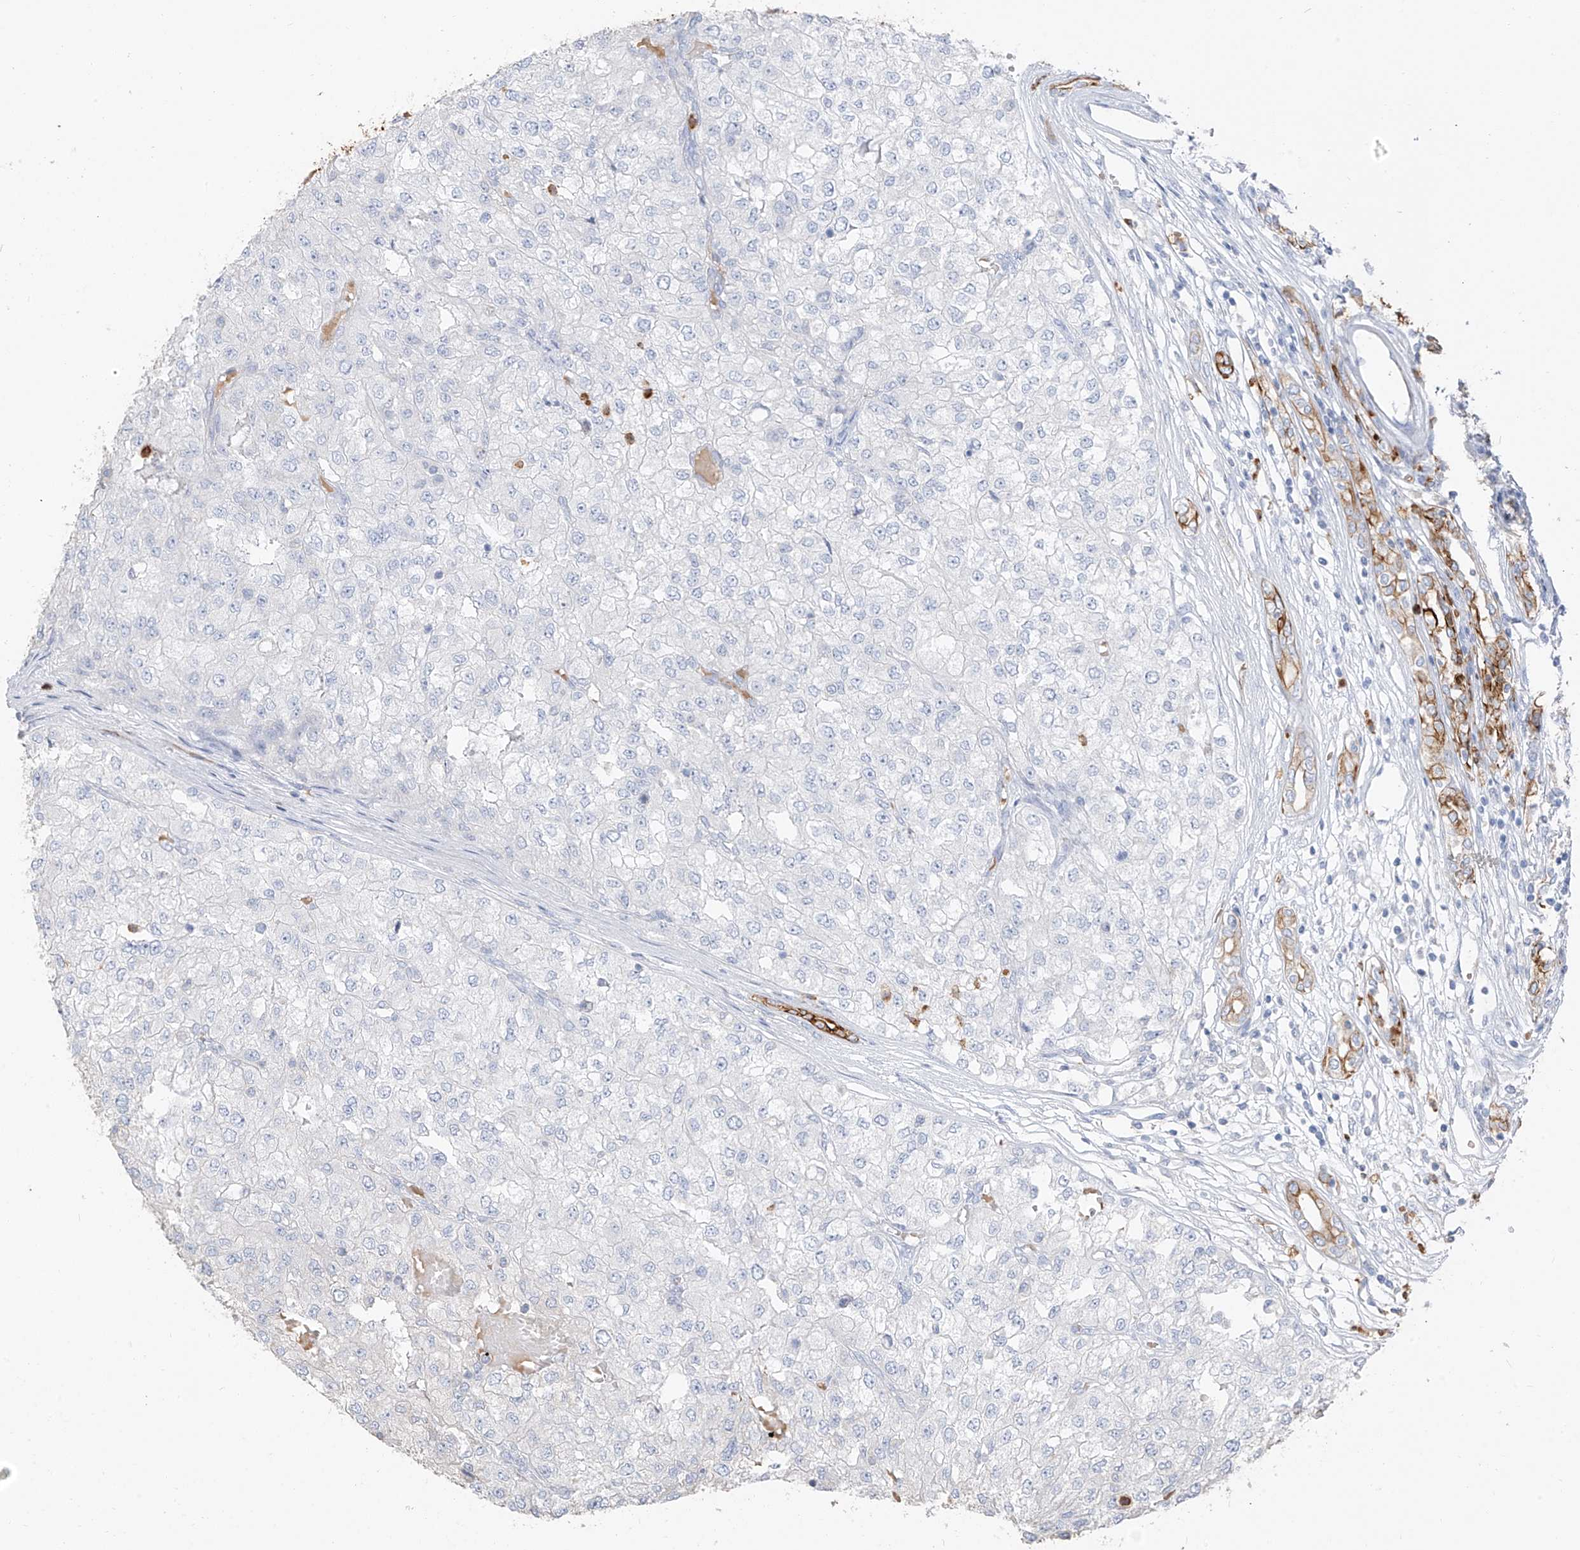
{"staining": {"intensity": "negative", "quantity": "none", "location": "none"}, "tissue": "renal cancer", "cell_type": "Tumor cells", "image_type": "cancer", "snomed": [{"axis": "morphology", "description": "Adenocarcinoma, NOS"}, {"axis": "topography", "description": "Kidney"}], "caption": "The image reveals no staining of tumor cells in renal cancer (adenocarcinoma).", "gene": "PAFAH1B3", "patient": {"sex": "female", "age": 54}}